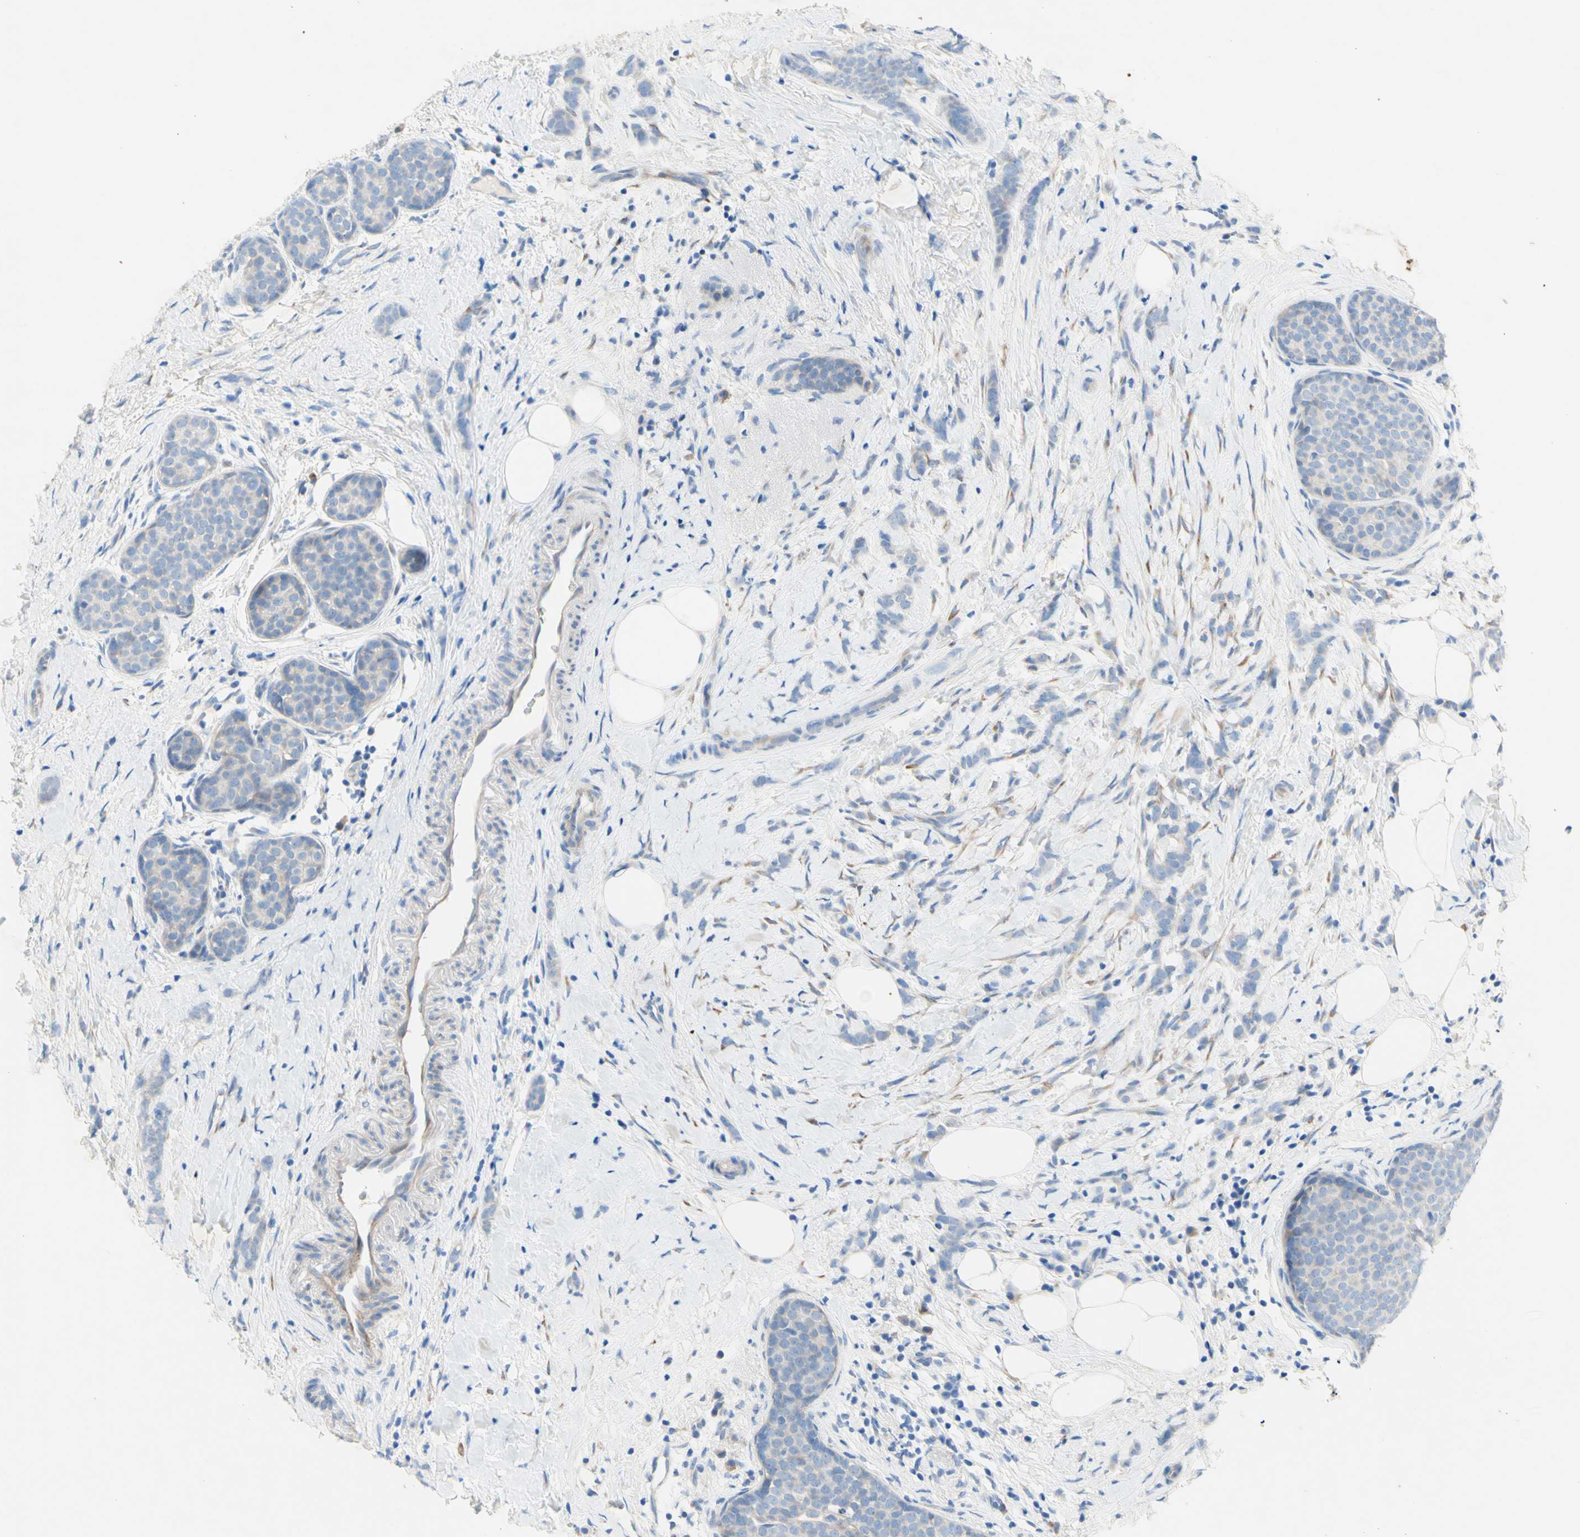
{"staining": {"intensity": "negative", "quantity": "none", "location": "none"}, "tissue": "breast cancer", "cell_type": "Tumor cells", "image_type": "cancer", "snomed": [{"axis": "morphology", "description": "Lobular carcinoma, in situ"}, {"axis": "morphology", "description": "Lobular carcinoma"}, {"axis": "topography", "description": "Breast"}], "caption": "Histopathology image shows no protein staining in tumor cells of breast cancer (lobular carcinoma in situ) tissue.", "gene": "TMIGD2", "patient": {"sex": "female", "age": 41}}